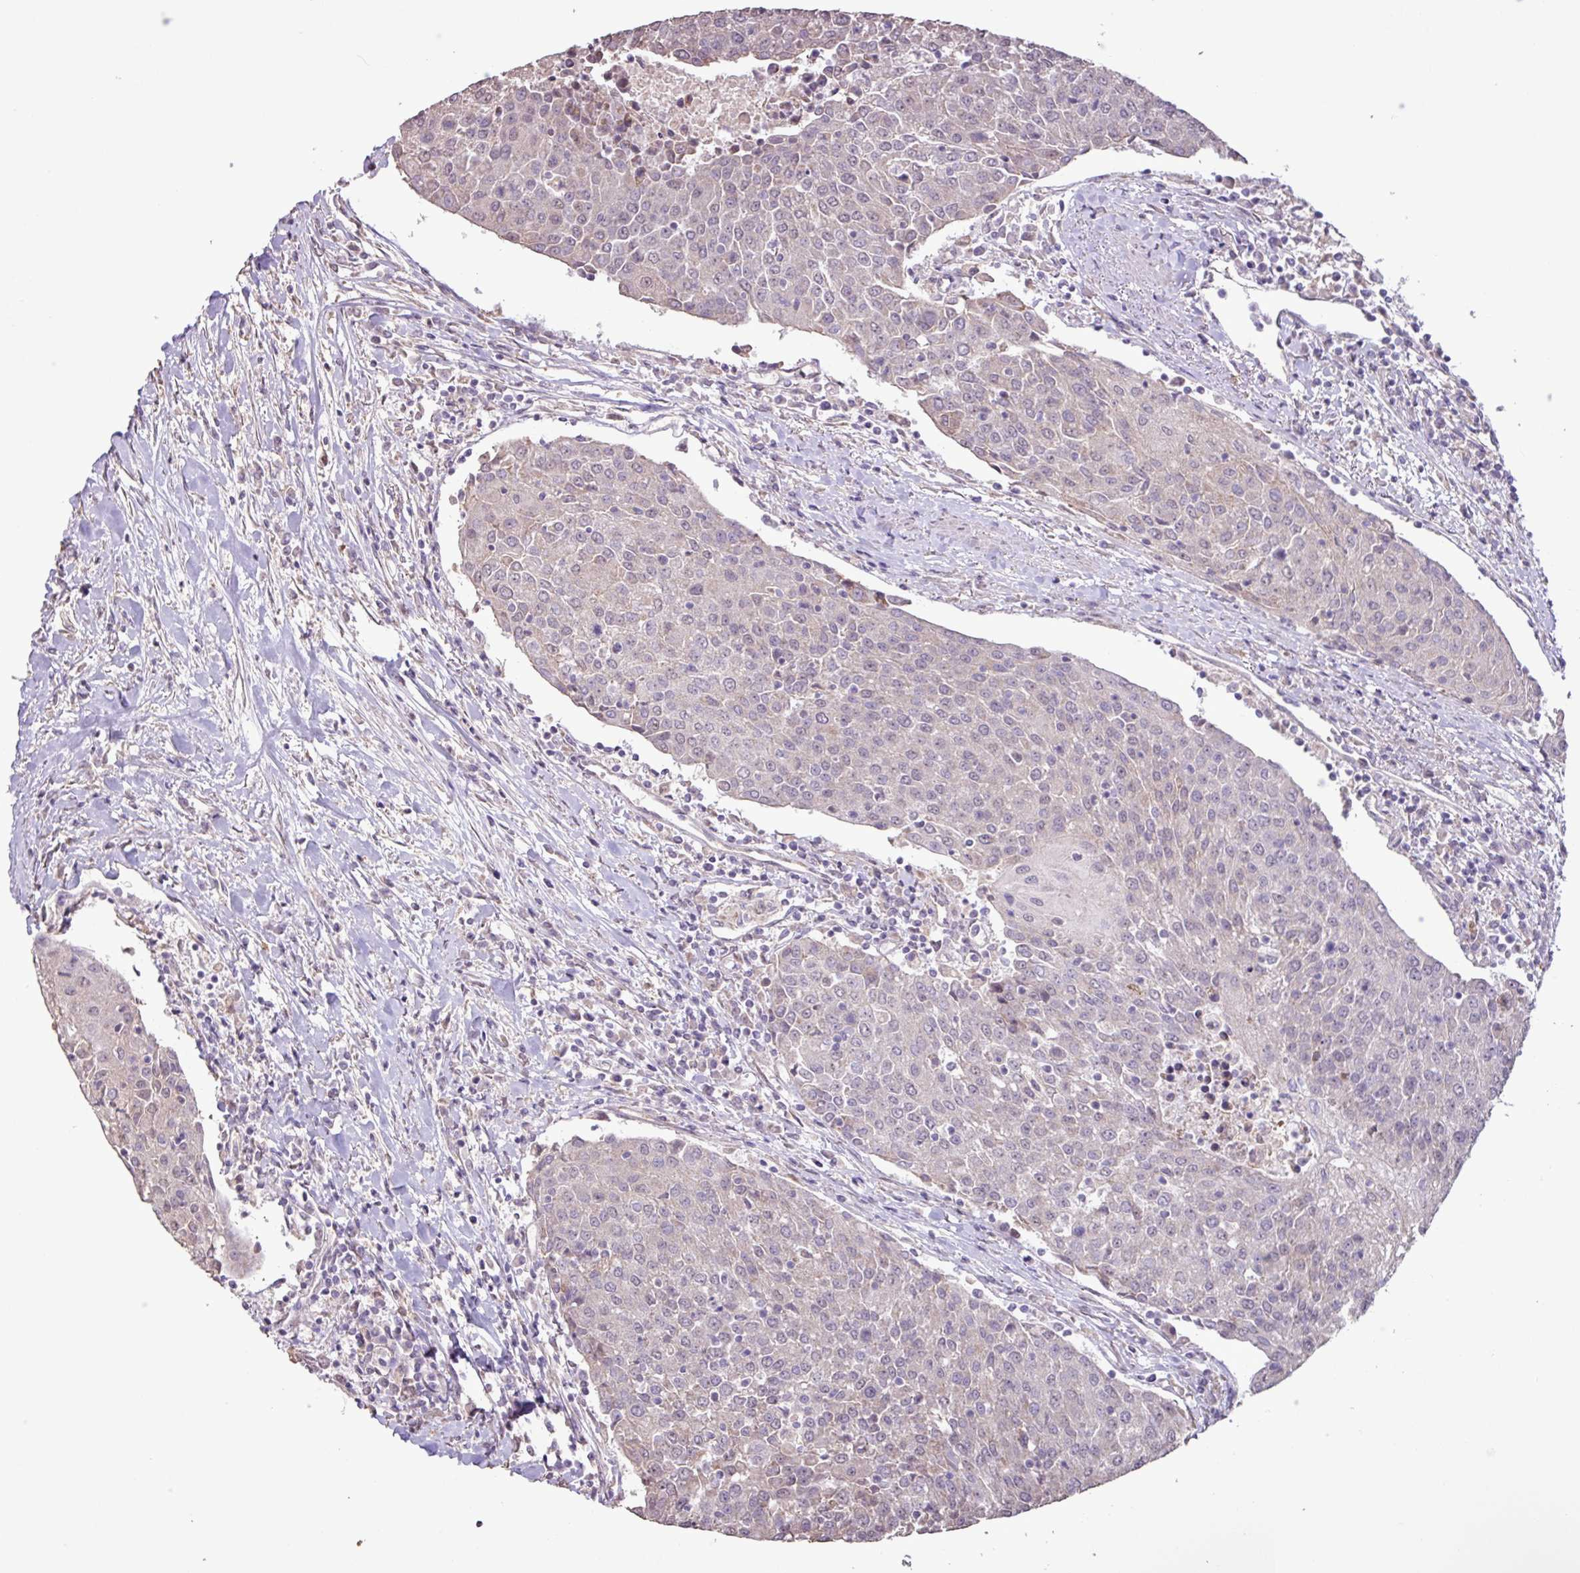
{"staining": {"intensity": "negative", "quantity": "none", "location": "none"}, "tissue": "urothelial cancer", "cell_type": "Tumor cells", "image_type": "cancer", "snomed": [{"axis": "morphology", "description": "Urothelial carcinoma, High grade"}, {"axis": "topography", "description": "Urinary bladder"}], "caption": "Immunohistochemistry histopathology image of neoplastic tissue: high-grade urothelial carcinoma stained with DAB (3,3'-diaminobenzidine) demonstrates no significant protein positivity in tumor cells.", "gene": "L3MBTL3", "patient": {"sex": "female", "age": 85}}